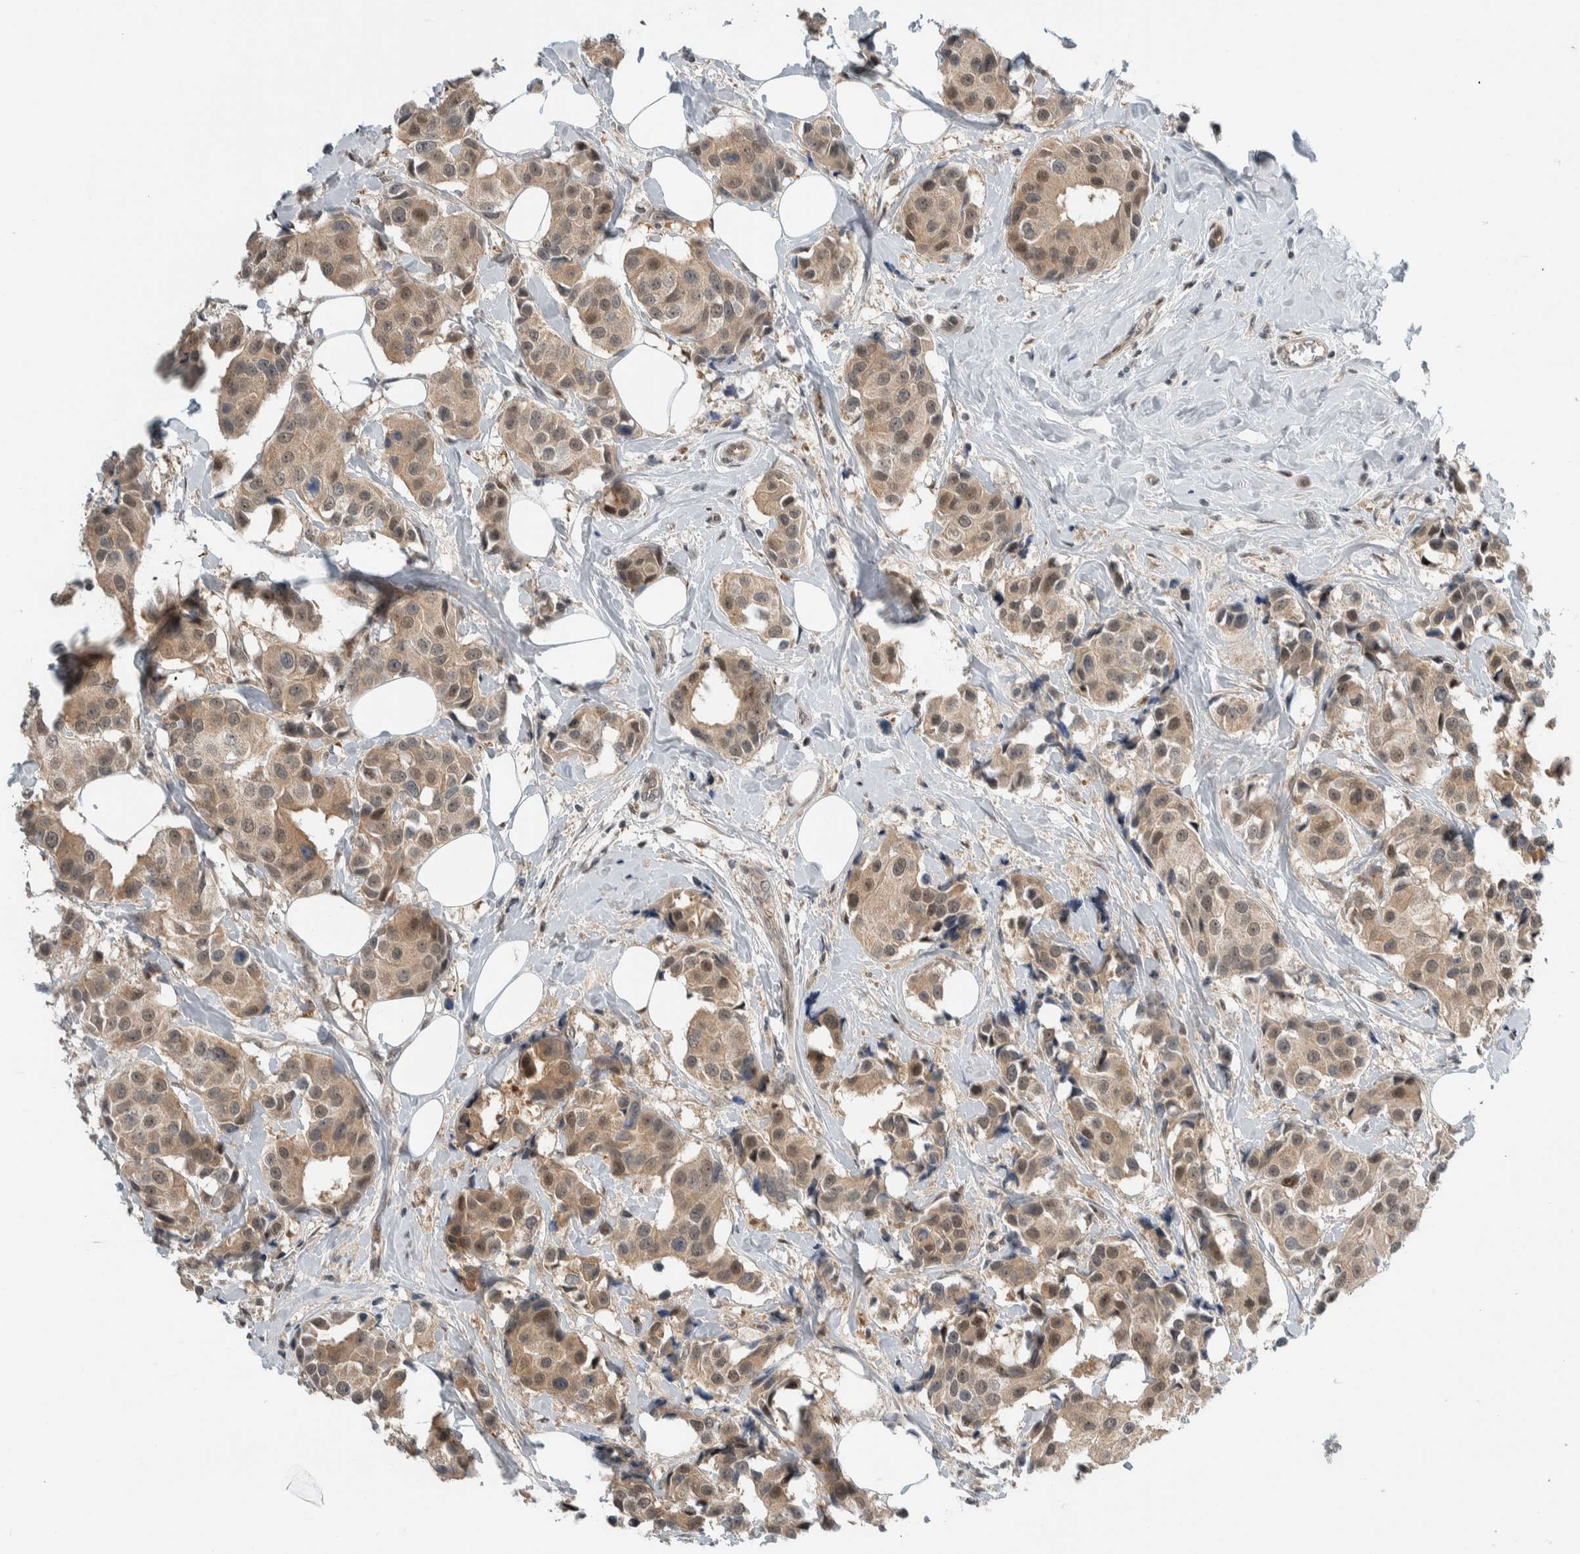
{"staining": {"intensity": "weak", "quantity": ">75%", "location": "cytoplasmic/membranous,nuclear"}, "tissue": "breast cancer", "cell_type": "Tumor cells", "image_type": "cancer", "snomed": [{"axis": "morphology", "description": "Normal tissue, NOS"}, {"axis": "morphology", "description": "Duct carcinoma"}, {"axis": "topography", "description": "Breast"}], "caption": "High-power microscopy captured an immunohistochemistry (IHC) micrograph of infiltrating ductal carcinoma (breast), revealing weak cytoplasmic/membranous and nuclear positivity in approximately >75% of tumor cells.", "gene": "NCR3LG1", "patient": {"sex": "female", "age": 39}}